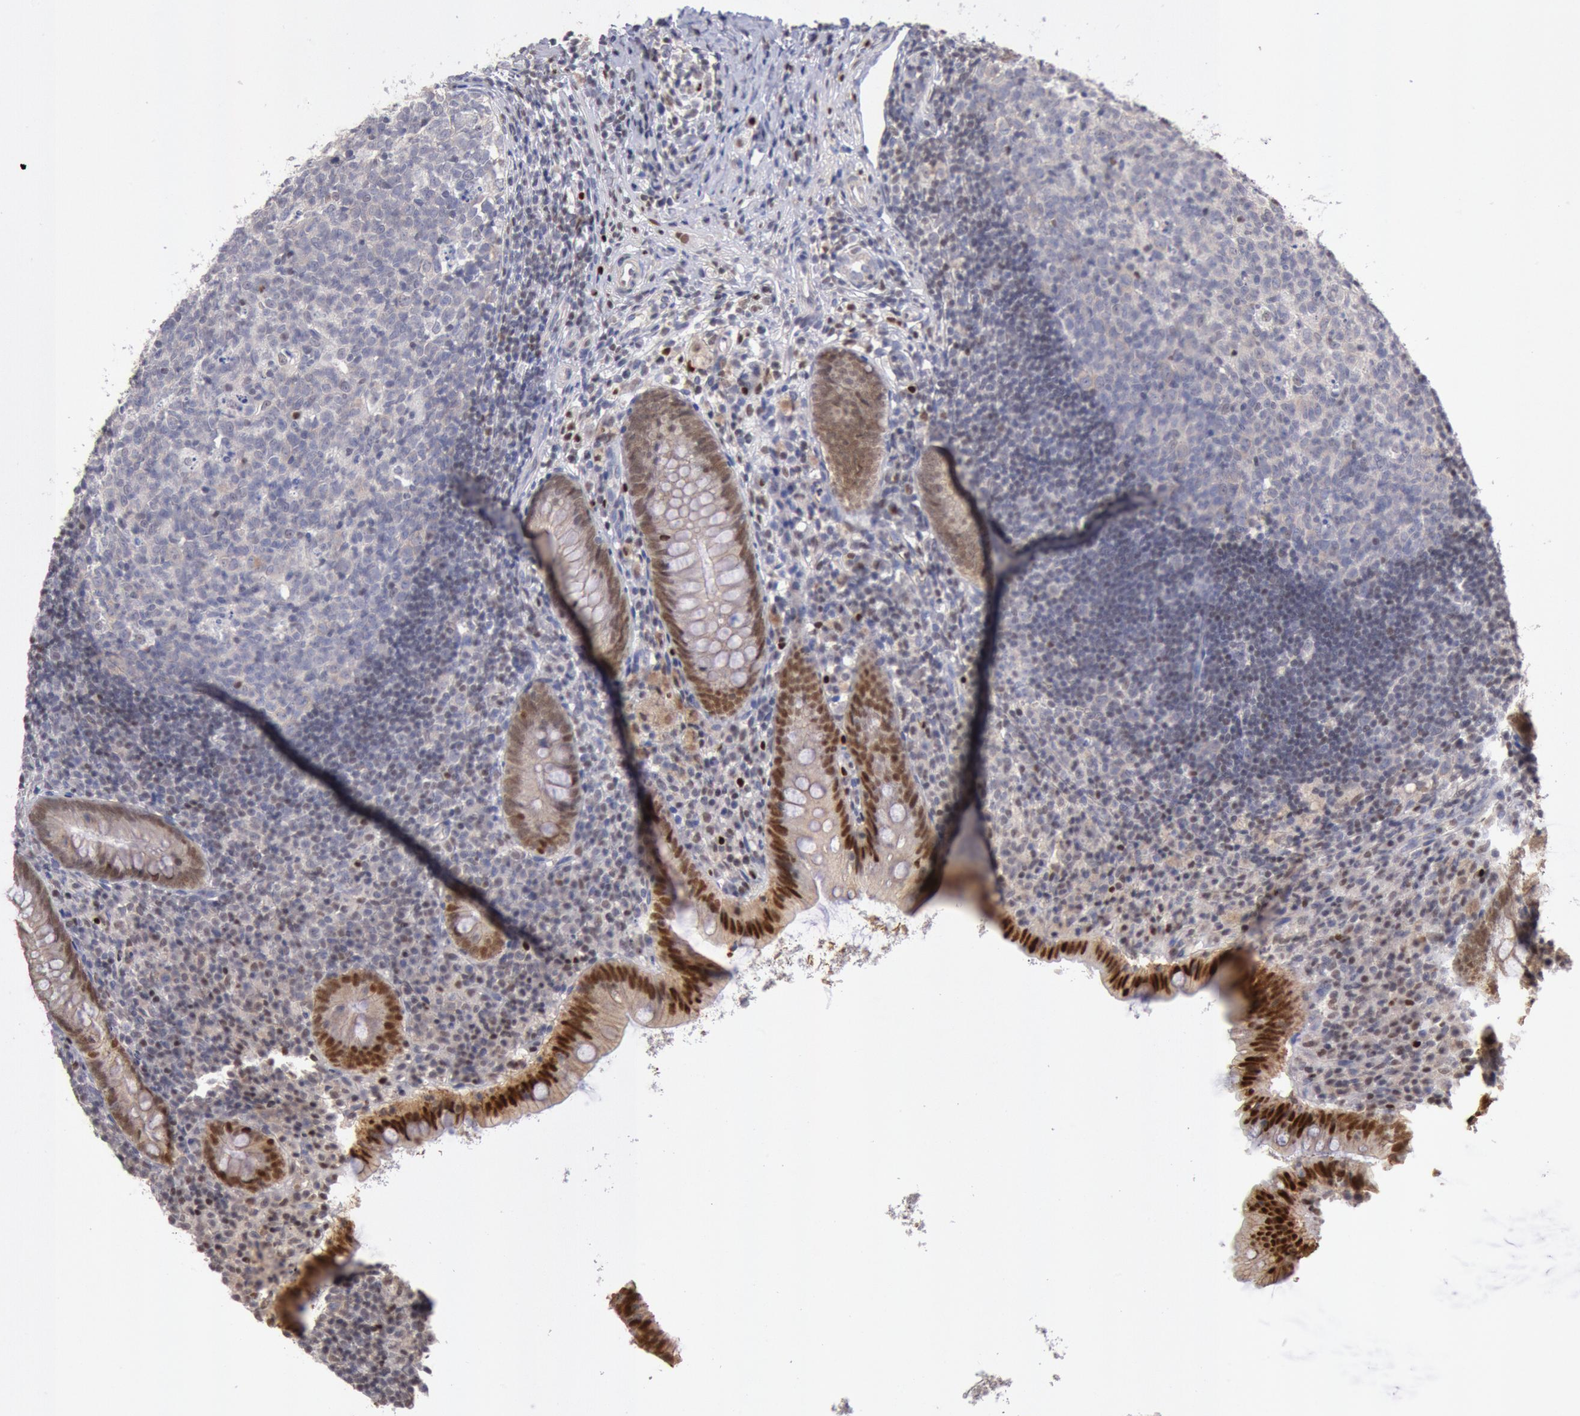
{"staining": {"intensity": "moderate", "quantity": ">75%", "location": "cytoplasmic/membranous,nuclear"}, "tissue": "appendix", "cell_type": "Glandular cells", "image_type": "normal", "snomed": [{"axis": "morphology", "description": "Normal tissue, NOS"}, {"axis": "topography", "description": "Appendix"}], "caption": "Brown immunohistochemical staining in benign appendix displays moderate cytoplasmic/membranous,nuclear staining in about >75% of glandular cells.", "gene": "RPS6KA5", "patient": {"sex": "female", "age": 9}}